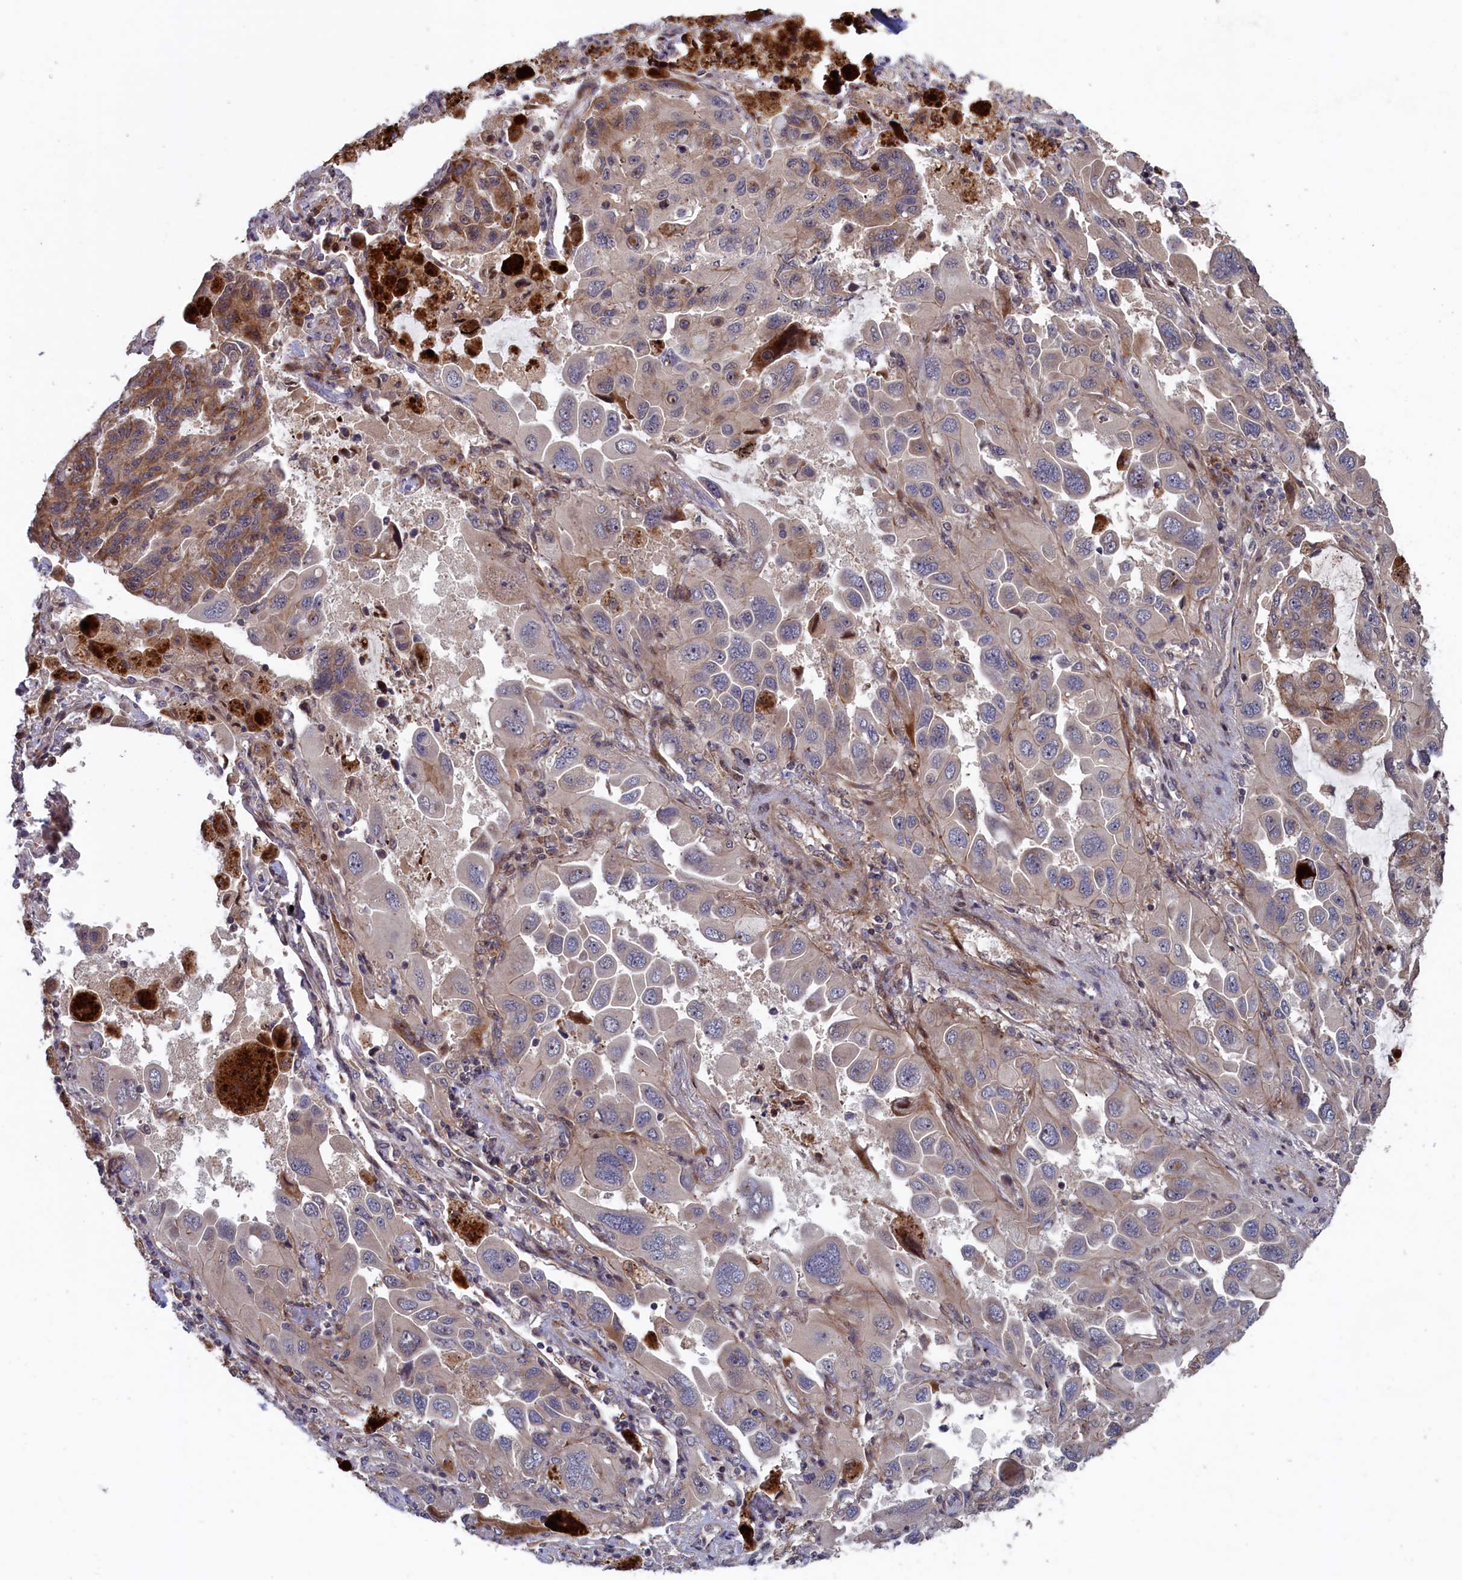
{"staining": {"intensity": "weak", "quantity": "25%-75%", "location": "cytoplasmic/membranous"}, "tissue": "lung cancer", "cell_type": "Tumor cells", "image_type": "cancer", "snomed": [{"axis": "morphology", "description": "Adenocarcinoma, NOS"}, {"axis": "topography", "description": "Lung"}], "caption": "Lung adenocarcinoma stained for a protein exhibits weak cytoplasmic/membranous positivity in tumor cells.", "gene": "LSG1", "patient": {"sex": "male", "age": 64}}